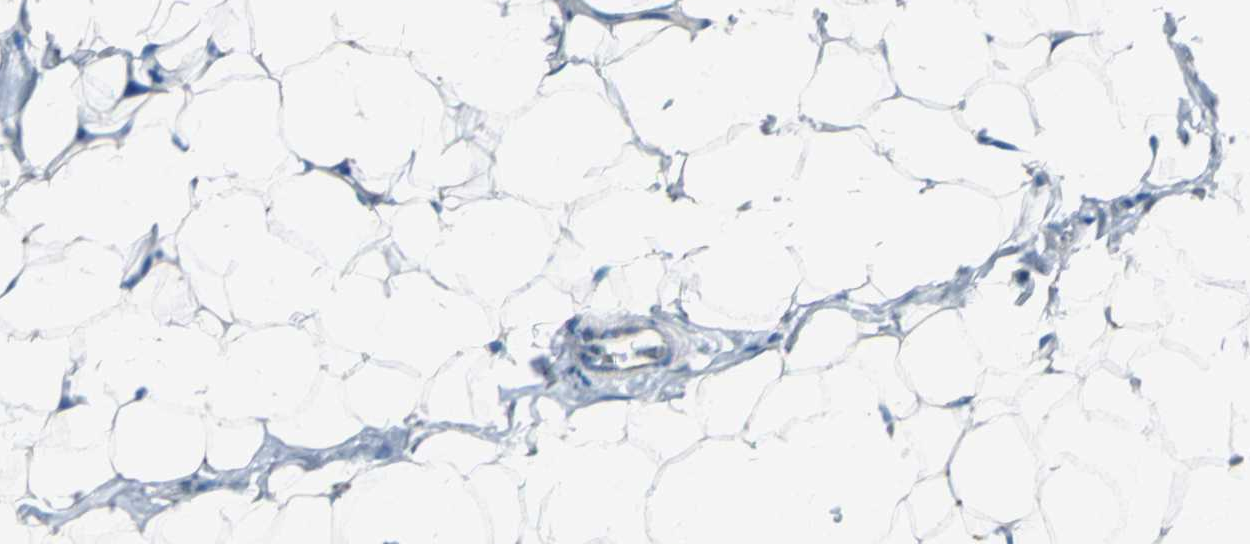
{"staining": {"intensity": "negative", "quantity": "none", "location": "none"}, "tissue": "adipose tissue", "cell_type": "Adipocytes", "image_type": "normal", "snomed": [{"axis": "morphology", "description": "Normal tissue, NOS"}, {"axis": "topography", "description": "Soft tissue"}], "caption": "Protein analysis of unremarkable adipose tissue exhibits no significant staining in adipocytes. (Brightfield microscopy of DAB IHC at high magnification).", "gene": "RPS13", "patient": {"sex": "male", "age": 26}}